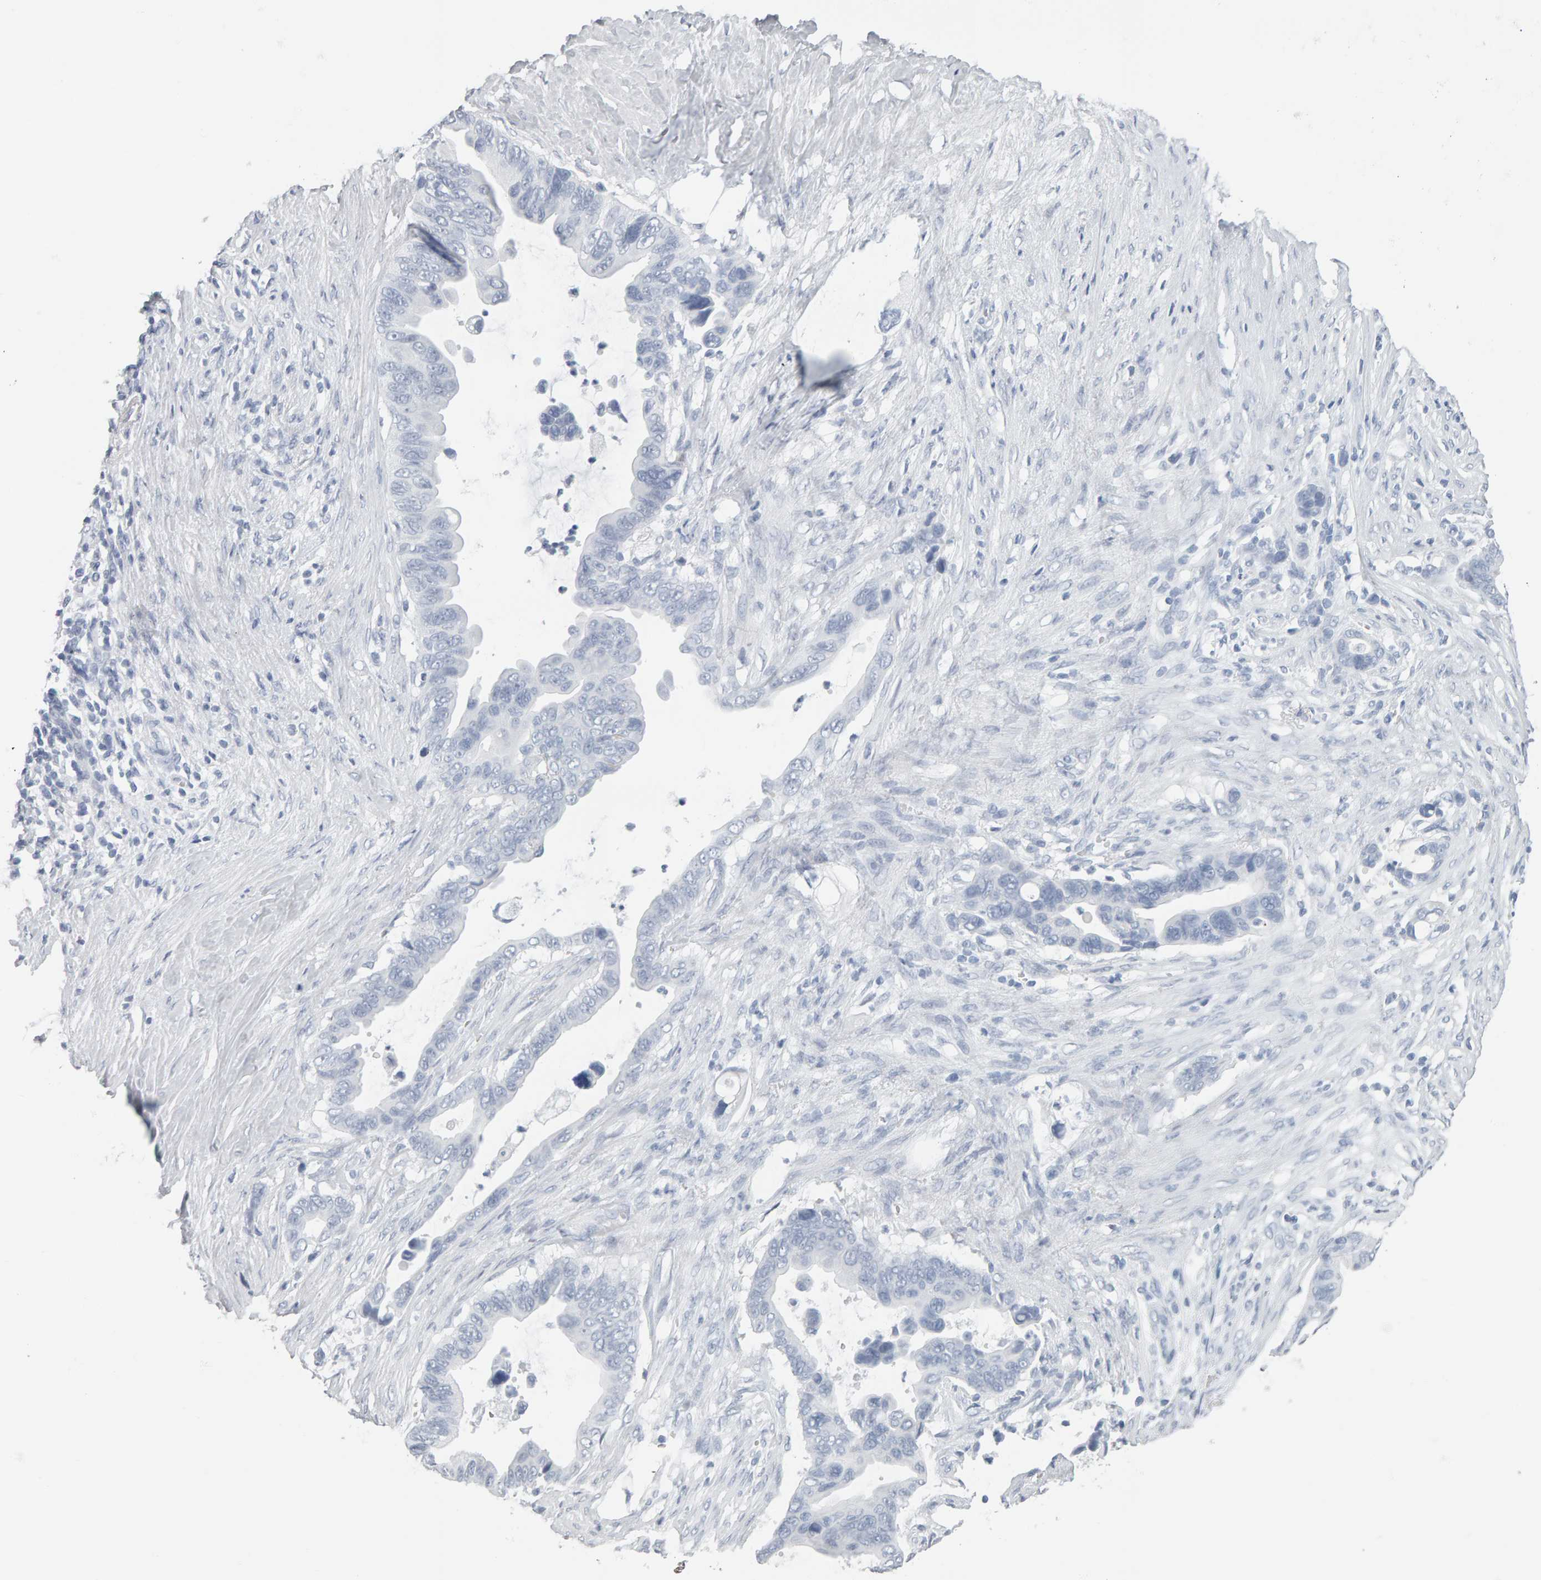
{"staining": {"intensity": "negative", "quantity": "none", "location": "none"}, "tissue": "pancreatic cancer", "cell_type": "Tumor cells", "image_type": "cancer", "snomed": [{"axis": "morphology", "description": "Adenocarcinoma, NOS"}, {"axis": "topography", "description": "Pancreas"}], "caption": "Adenocarcinoma (pancreatic) was stained to show a protein in brown. There is no significant expression in tumor cells.", "gene": "SPACA3", "patient": {"sex": "female", "age": 72}}